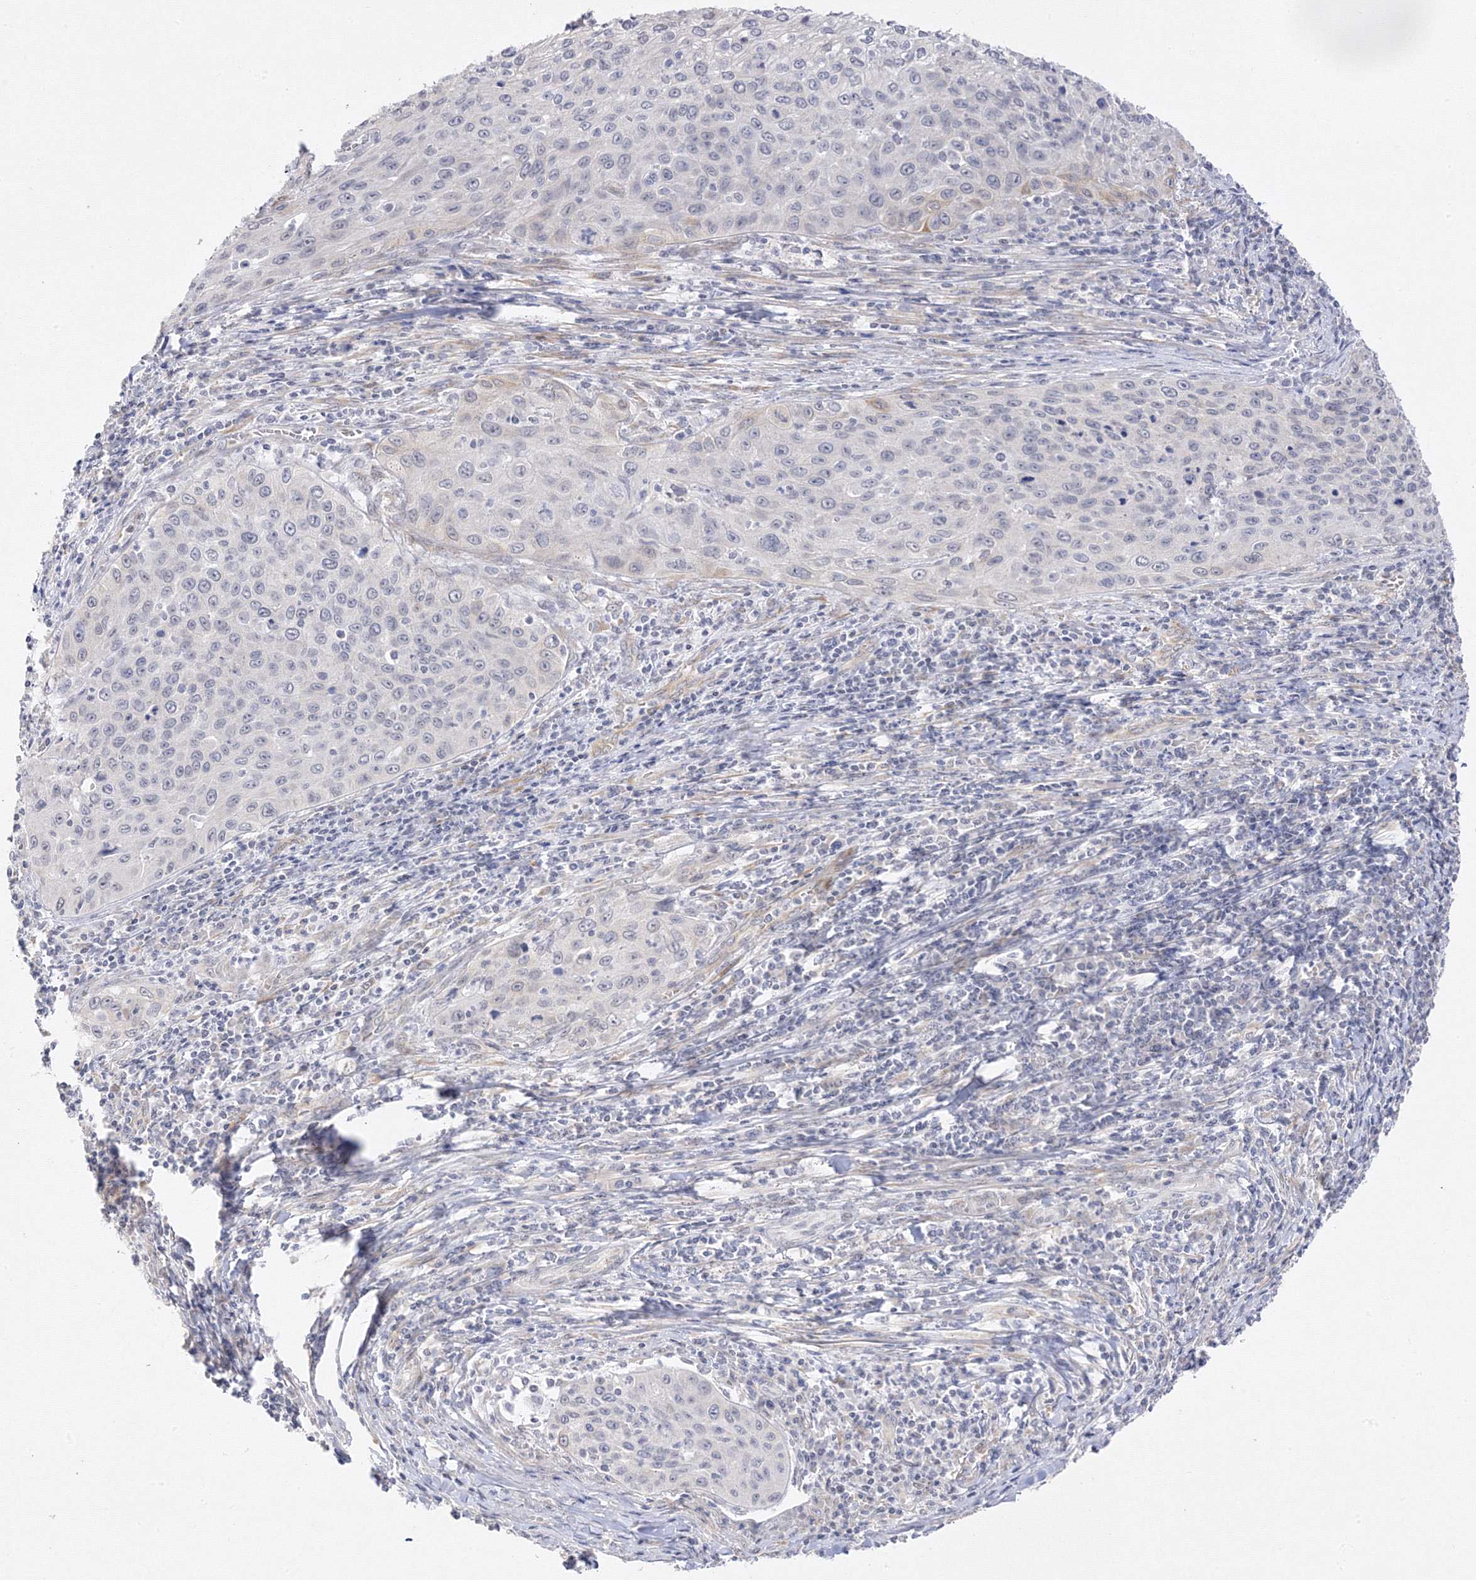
{"staining": {"intensity": "negative", "quantity": "none", "location": "none"}, "tissue": "cervical cancer", "cell_type": "Tumor cells", "image_type": "cancer", "snomed": [{"axis": "morphology", "description": "Squamous cell carcinoma, NOS"}, {"axis": "topography", "description": "Cervix"}], "caption": "IHC histopathology image of neoplastic tissue: human cervical squamous cell carcinoma stained with DAB exhibits no significant protein staining in tumor cells. (DAB (3,3'-diaminobenzidine) immunohistochemistry with hematoxylin counter stain).", "gene": "C2CD2", "patient": {"sex": "female", "age": 32}}